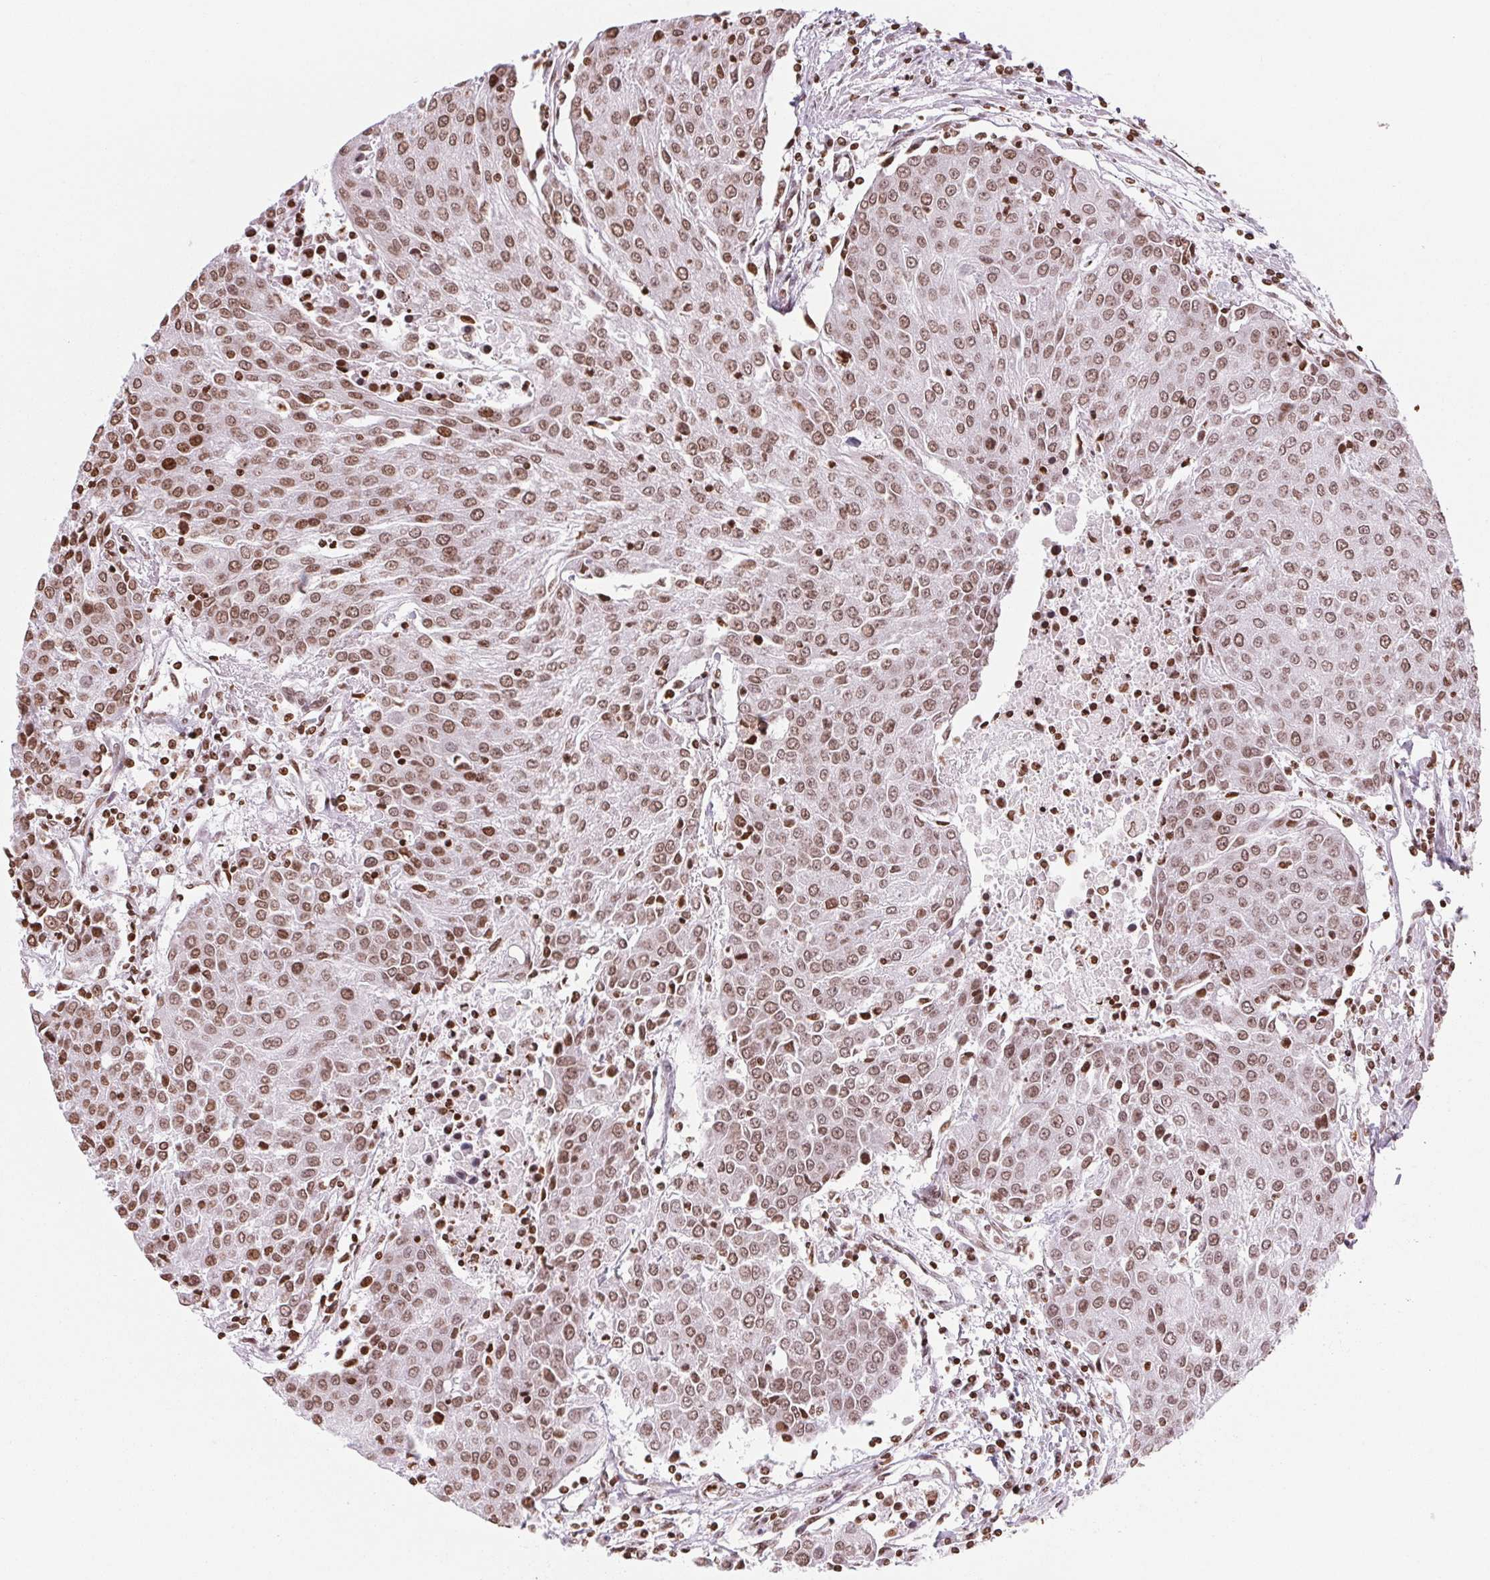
{"staining": {"intensity": "moderate", "quantity": ">75%", "location": "cytoplasmic/membranous,nuclear"}, "tissue": "urothelial cancer", "cell_type": "Tumor cells", "image_type": "cancer", "snomed": [{"axis": "morphology", "description": "Urothelial carcinoma, High grade"}, {"axis": "topography", "description": "Urinary bladder"}], "caption": "DAB (3,3'-diaminobenzidine) immunohistochemical staining of human urothelial cancer displays moderate cytoplasmic/membranous and nuclear protein expression in approximately >75% of tumor cells.", "gene": "SMIM12", "patient": {"sex": "female", "age": 85}}